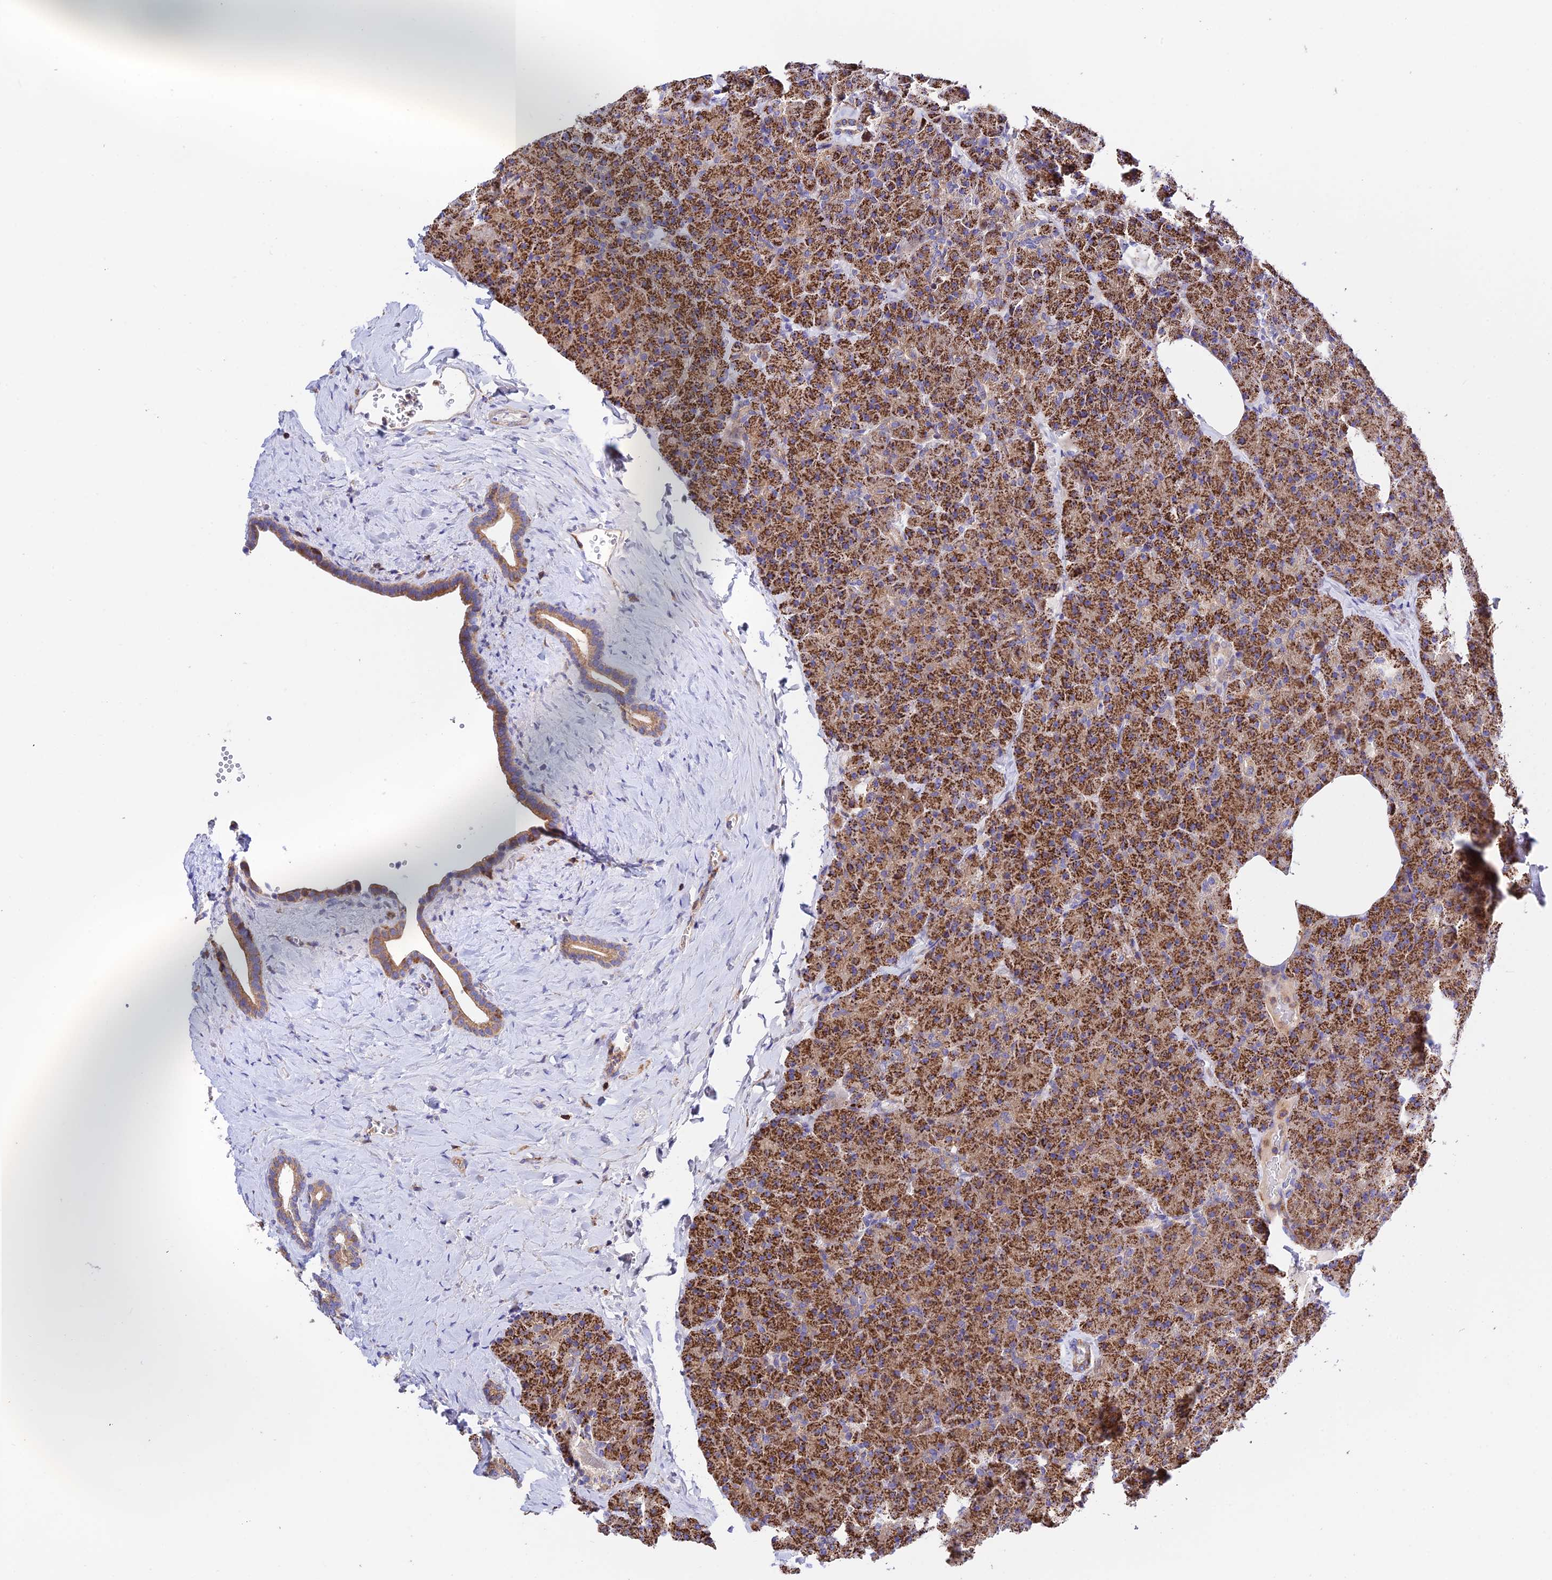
{"staining": {"intensity": "strong", "quantity": "25%-75%", "location": "cytoplasmic/membranous"}, "tissue": "pancreas", "cell_type": "Exocrine glandular cells", "image_type": "normal", "snomed": [{"axis": "morphology", "description": "Normal tissue, NOS"}, {"axis": "morphology", "description": "Carcinoid, malignant, NOS"}, {"axis": "topography", "description": "Pancreas"}], "caption": "Benign pancreas was stained to show a protein in brown. There is high levels of strong cytoplasmic/membranous expression in about 25%-75% of exocrine glandular cells. The staining was performed using DAB to visualize the protein expression in brown, while the nuclei were stained in blue with hematoxylin (Magnification: 20x).", "gene": "PRIM1", "patient": {"sex": "female", "age": 35}}